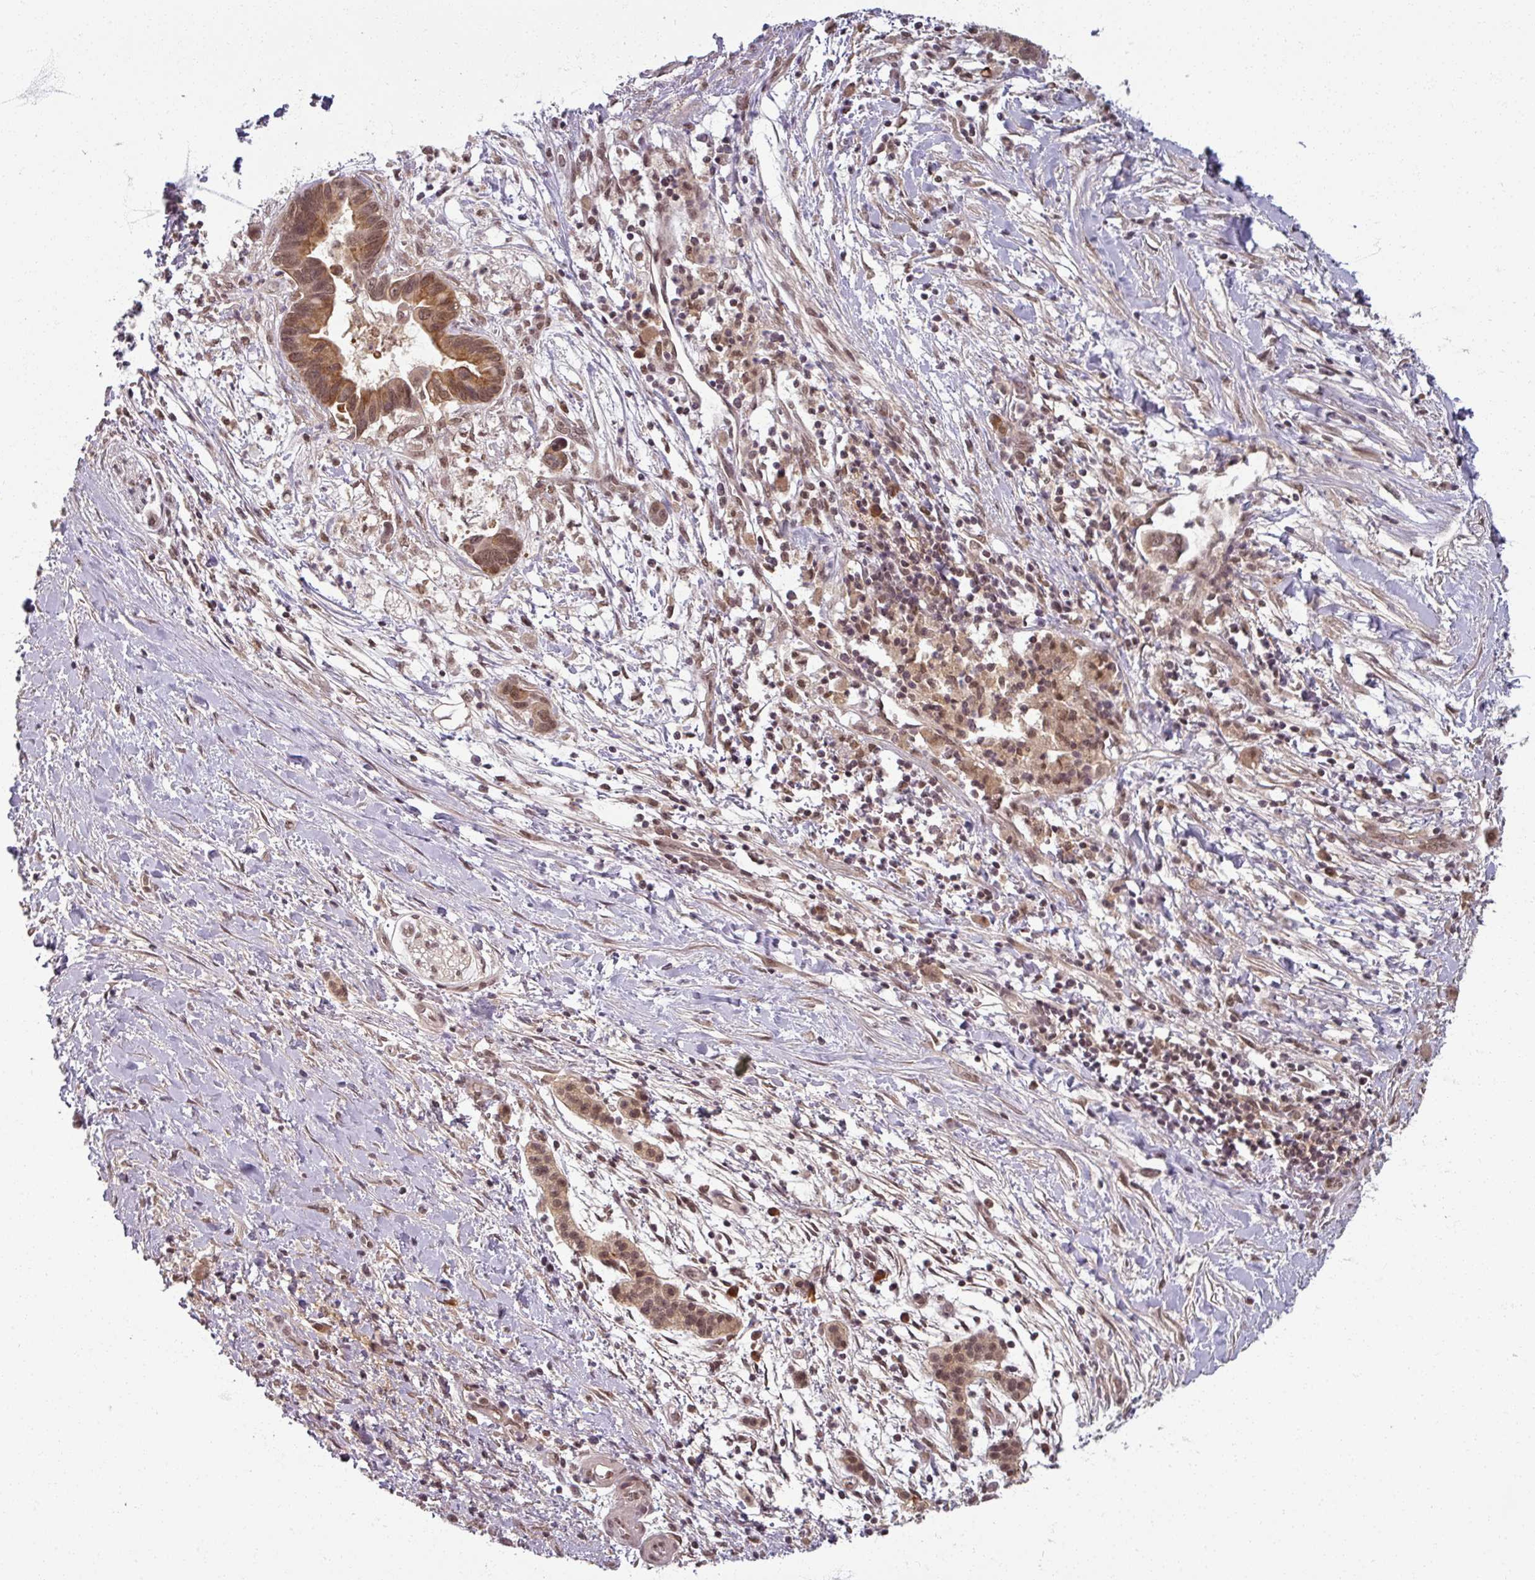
{"staining": {"intensity": "moderate", "quantity": ">75%", "location": "nuclear"}, "tissue": "pancreatic cancer", "cell_type": "Tumor cells", "image_type": "cancer", "snomed": [{"axis": "morphology", "description": "Adenocarcinoma, NOS"}, {"axis": "topography", "description": "Pancreas"}], "caption": "A medium amount of moderate nuclear staining is present in about >75% of tumor cells in adenocarcinoma (pancreatic) tissue.", "gene": "POLR2G", "patient": {"sex": "male", "age": 68}}